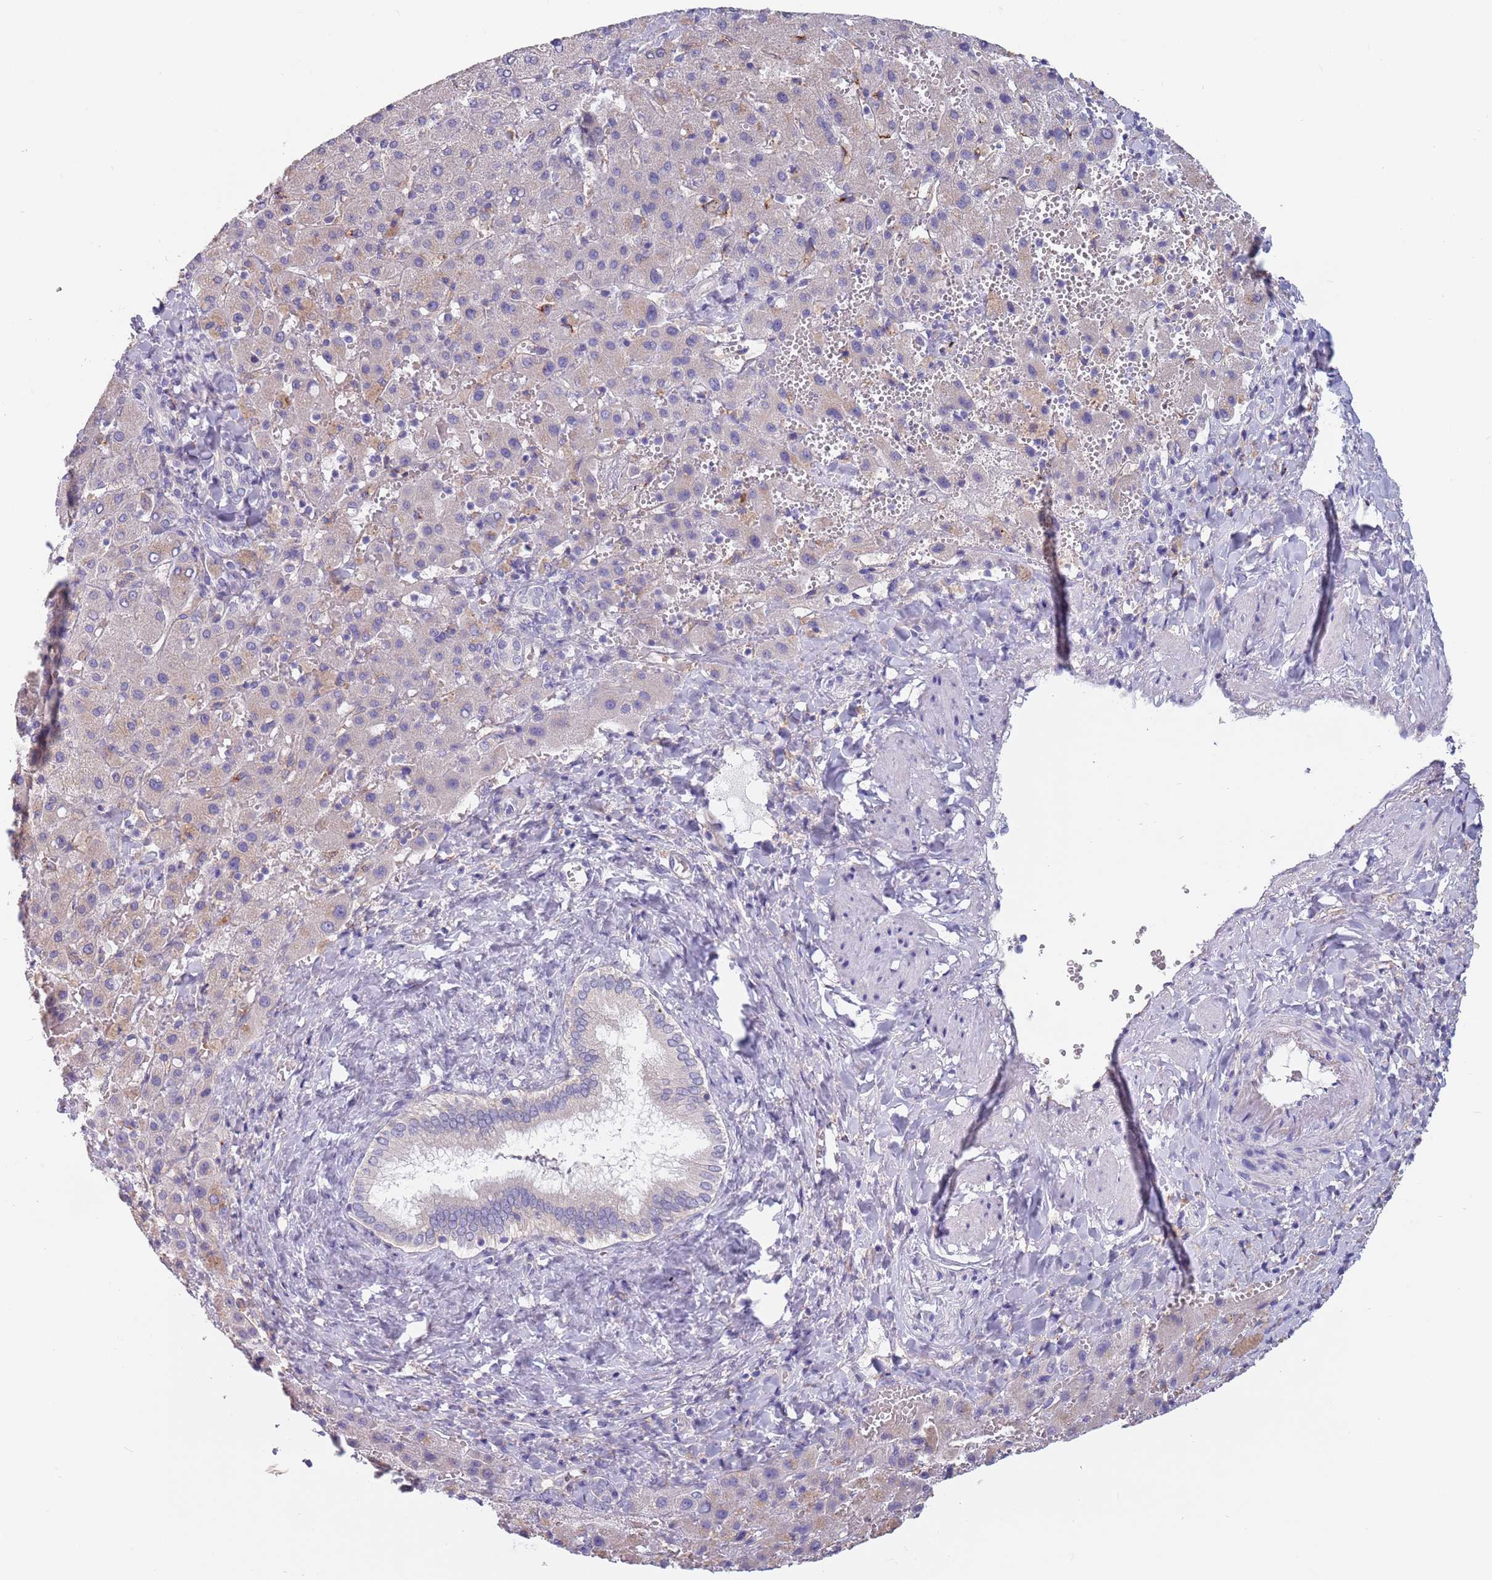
{"staining": {"intensity": "negative", "quantity": "none", "location": "none"}, "tissue": "liver cancer", "cell_type": "Tumor cells", "image_type": "cancer", "snomed": [{"axis": "morphology", "description": "Carcinoma, Hepatocellular, NOS"}, {"axis": "topography", "description": "Liver"}], "caption": "High magnification brightfield microscopy of hepatocellular carcinoma (liver) stained with DAB (3,3'-diaminobenzidine) (brown) and counterstained with hematoxylin (blue): tumor cells show no significant expression. The staining is performed using DAB brown chromogen with nuclei counter-stained in using hematoxylin.", "gene": "MAN1C1", "patient": {"sex": "female", "age": 58}}